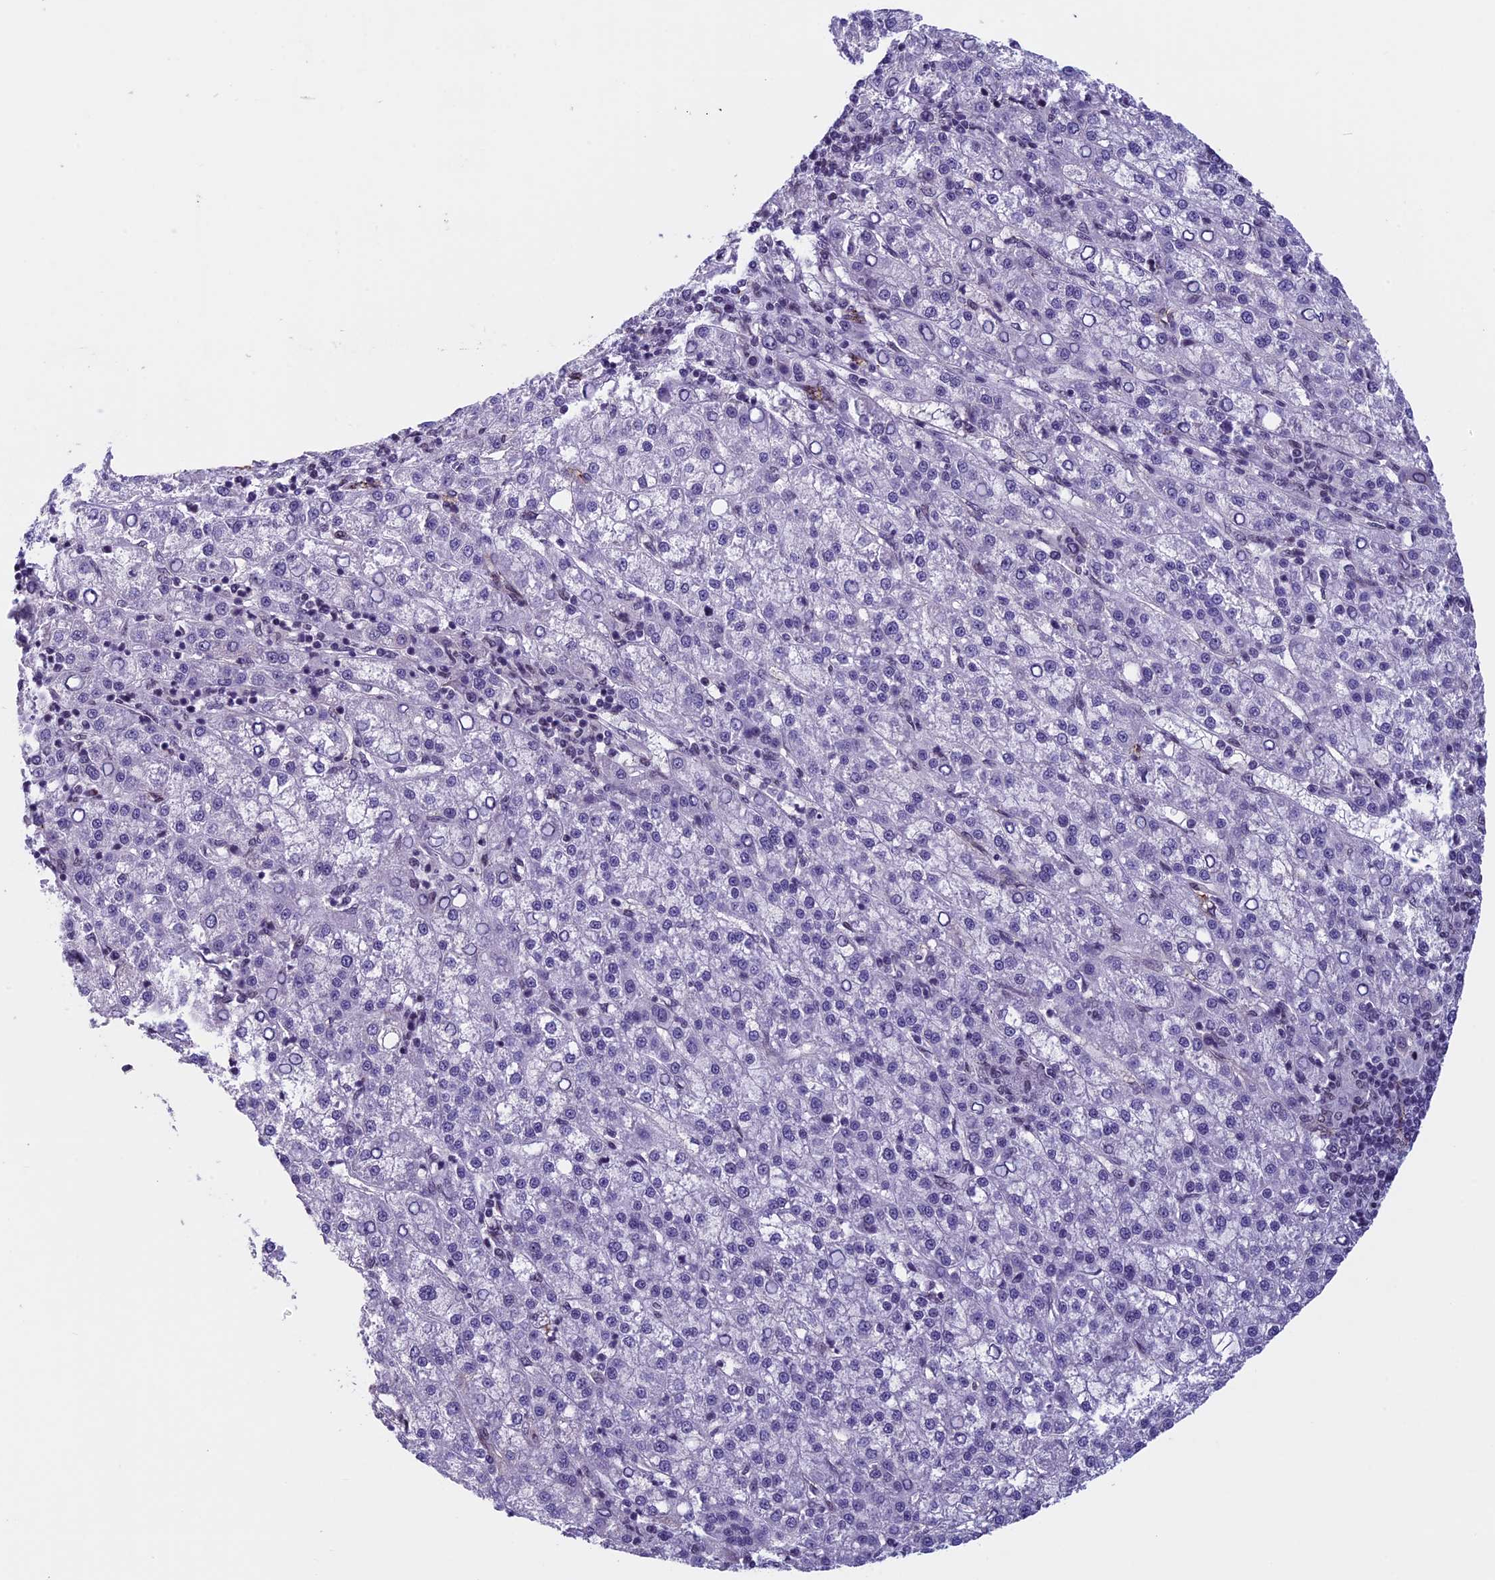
{"staining": {"intensity": "negative", "quantity": "none", "location": "none"}, "tissue": "liver cancer", "cell_type": "Tumor cells", "image_type": "cancer", "snomed": [{"axis": "morphology", "description": "Carcinoma, Hepatocellular, NOS"}, {"axis": "topography", "description": "Liver"}], "caption": "DAB immunohistochemical staining of human liver cancer exhibits no significant expression in tumor cells.", "gene": "NIPBL", "patient": {"sex": "female", "age": 58}}